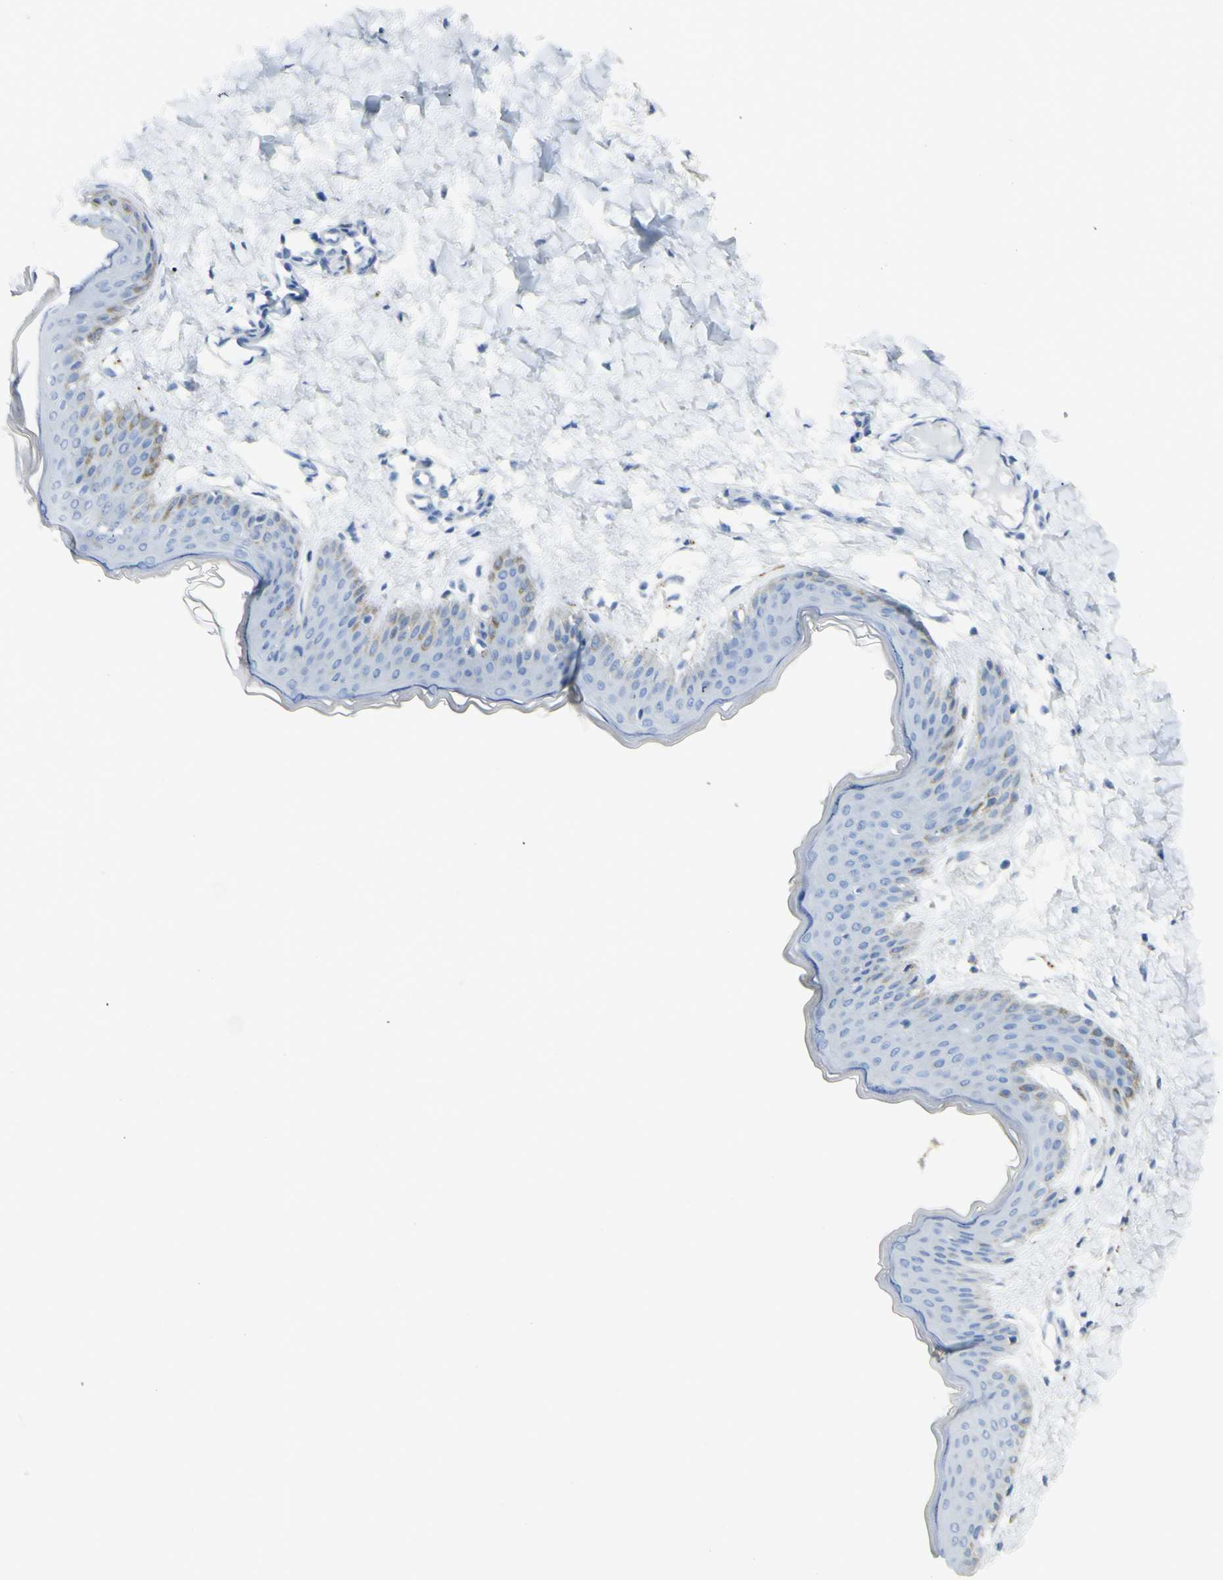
{"staining": {"intensity": "negative", "quantity": "none", "location": "none"}, "tissue": "skin", "cell_type": "Fibroblasts", "image_type": "normal", "snomed": [{"axis": "morphology", "description": "Normal tissue, NOS"}, {"axis": "topography", "description": "Skin"}], "caption": "Immunohistochemical staining of normal skin displays no significant positivity in fibroblasts.", "gene": "TSPAN1", "patient": {"sex": "female", "age": 17}}